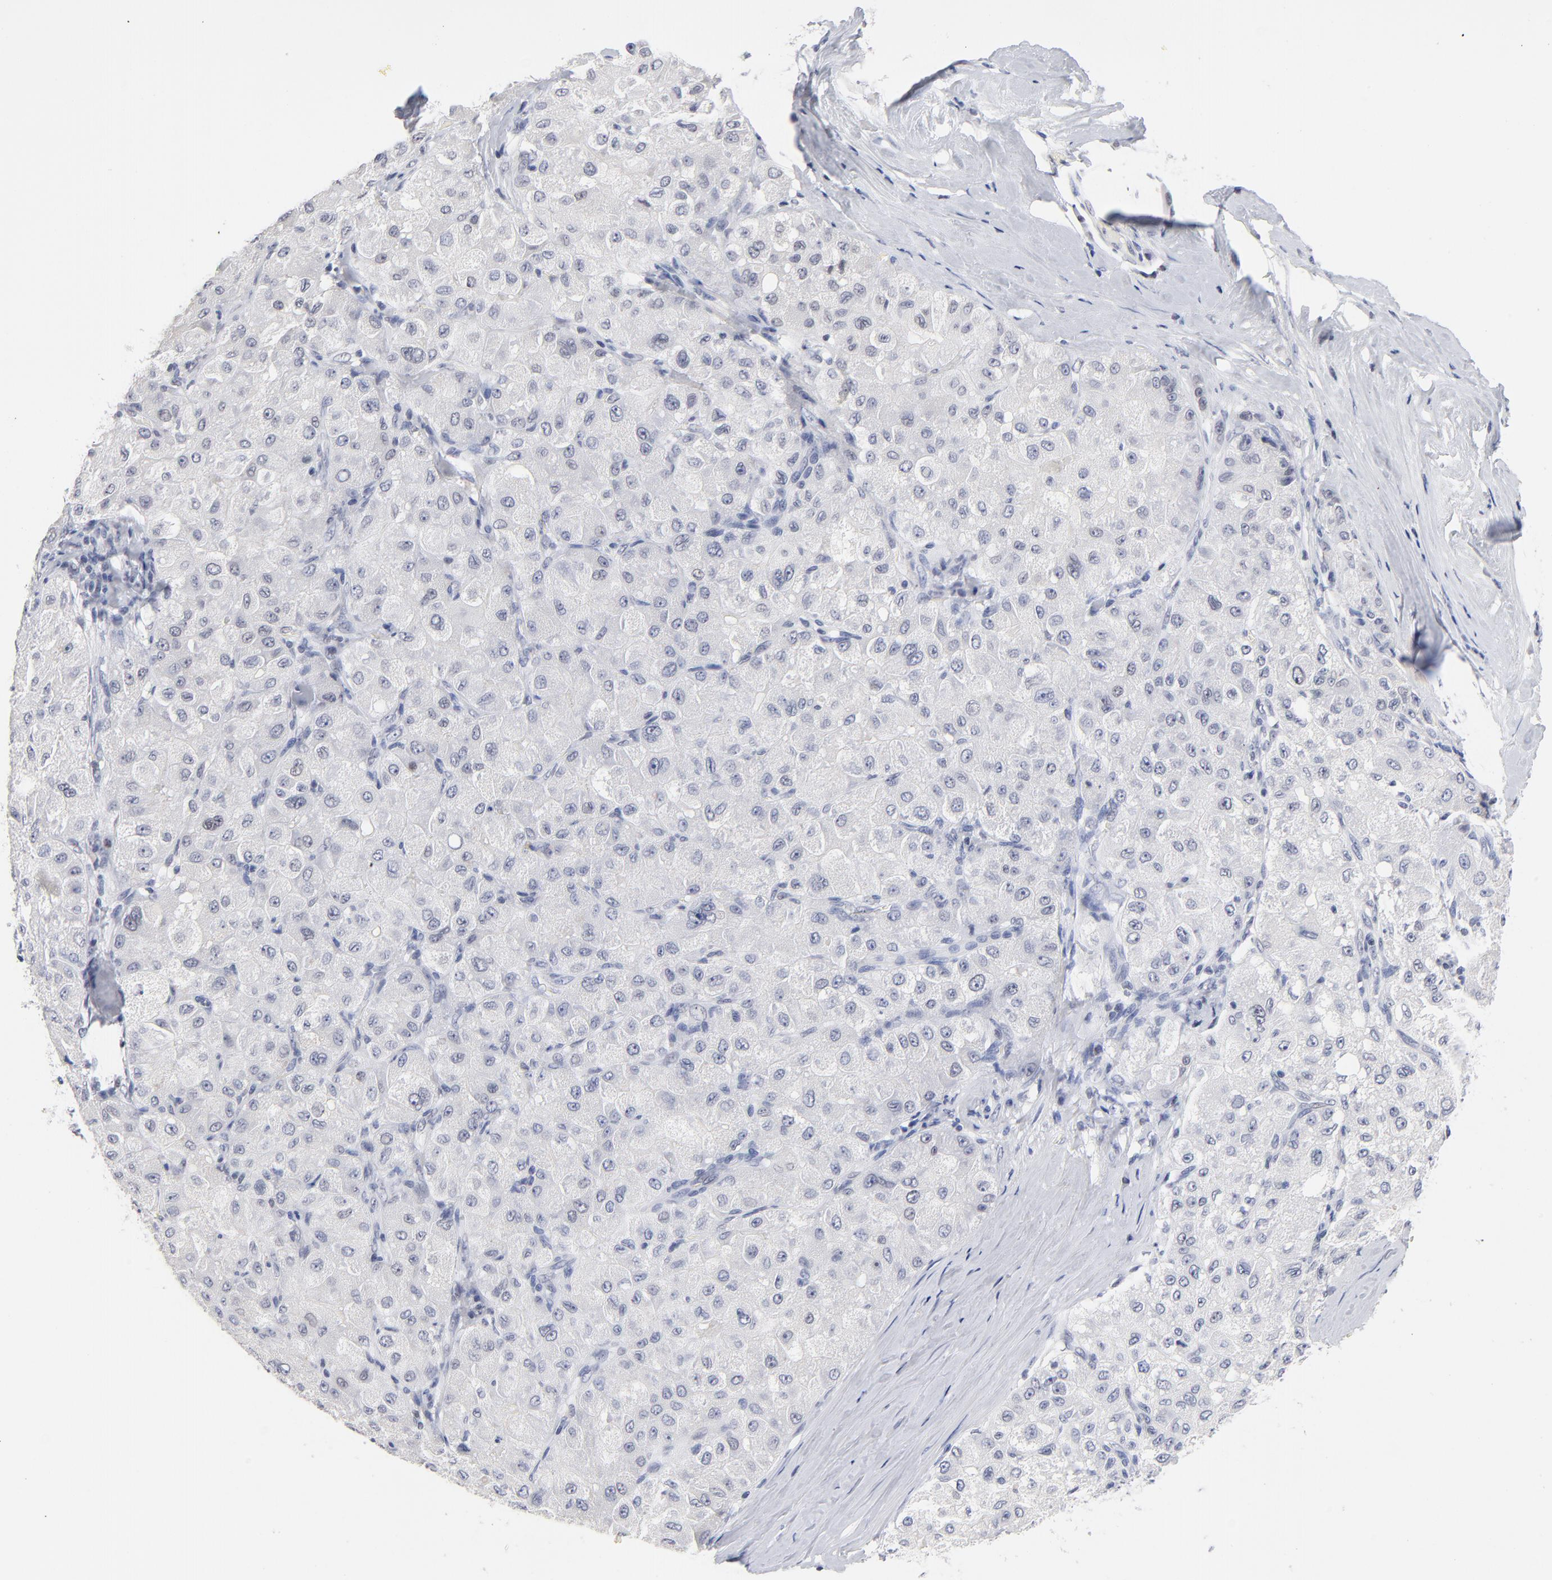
{"staining": {"intensity": "negative", "quantity": "none", "location": "none"}, "tissue": "liver cancer", "cell_type": "Tumor cells", "image_type": "cancer", "snomed": [{"axis": "morphology", "description": "Carcinoma, Hepatocellular, NOS"}, {"axis": "topography", "description": "Liver"}], "caption": "Immunohistochemical staining of liver cancer displays no significant positivity in tumor cells.", "gene": "ORC2", "patient": {"sex": "male", "age": 80}}